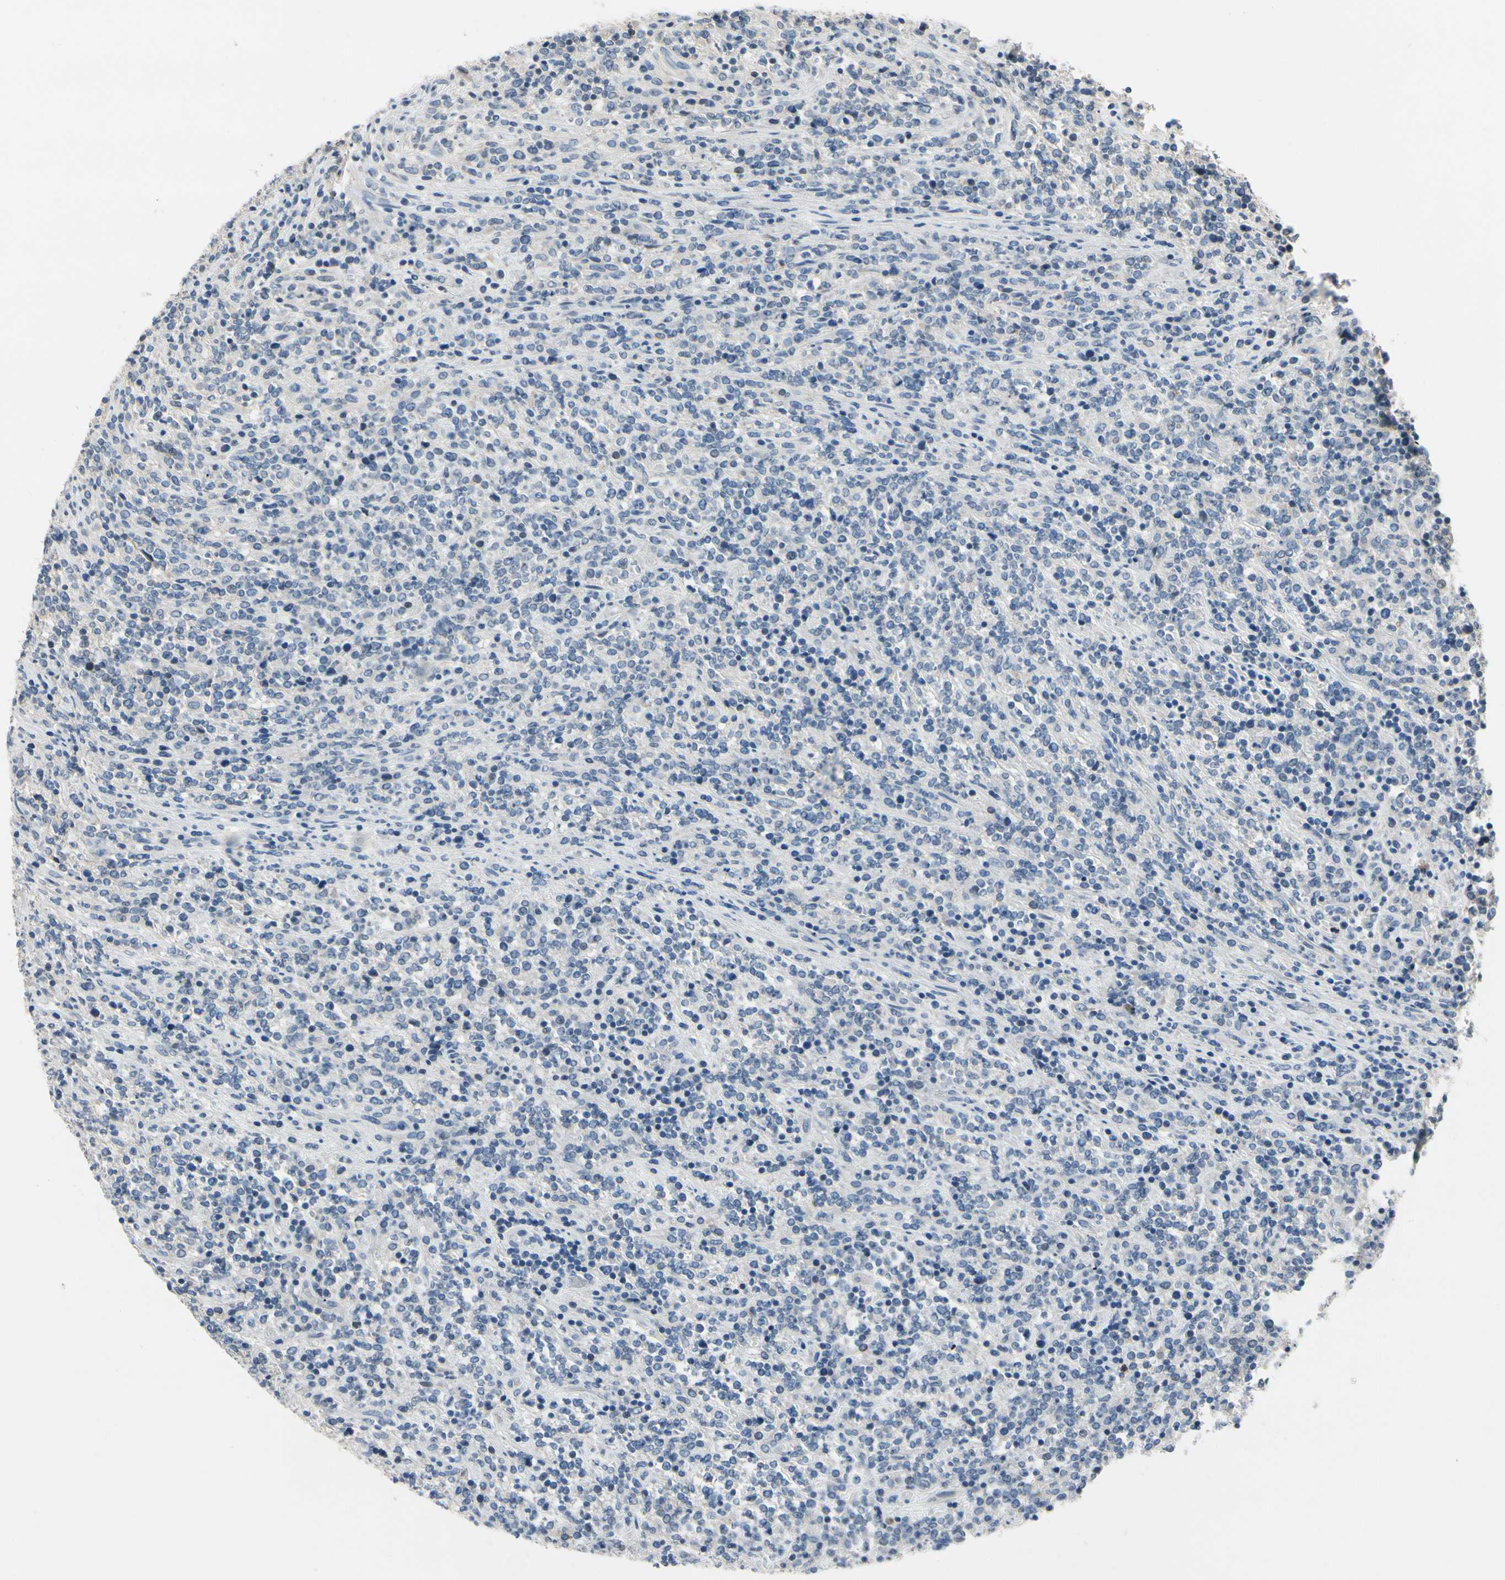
{"staining": {"intensity": "negative", "quantity": "none", "location": "none"}, "tissue": "lymphoma", "cell_type": "Tumor cells", "image_type": "cancer", "snomed": [{"axis": "morphology", "description": "Malignant lymphoma, non-Hodgkin's type, High grade"}, {"axis": "topography", "description": "Soft tissue"}], "caption": "High power microscopy image of an IHC image of high-grade malignant lymphoma, non-Hodgkin's type, revealing no significant staining in tumor cells.", "gene": "CPA3", "patient": {"sex": "male", "age": 18}}